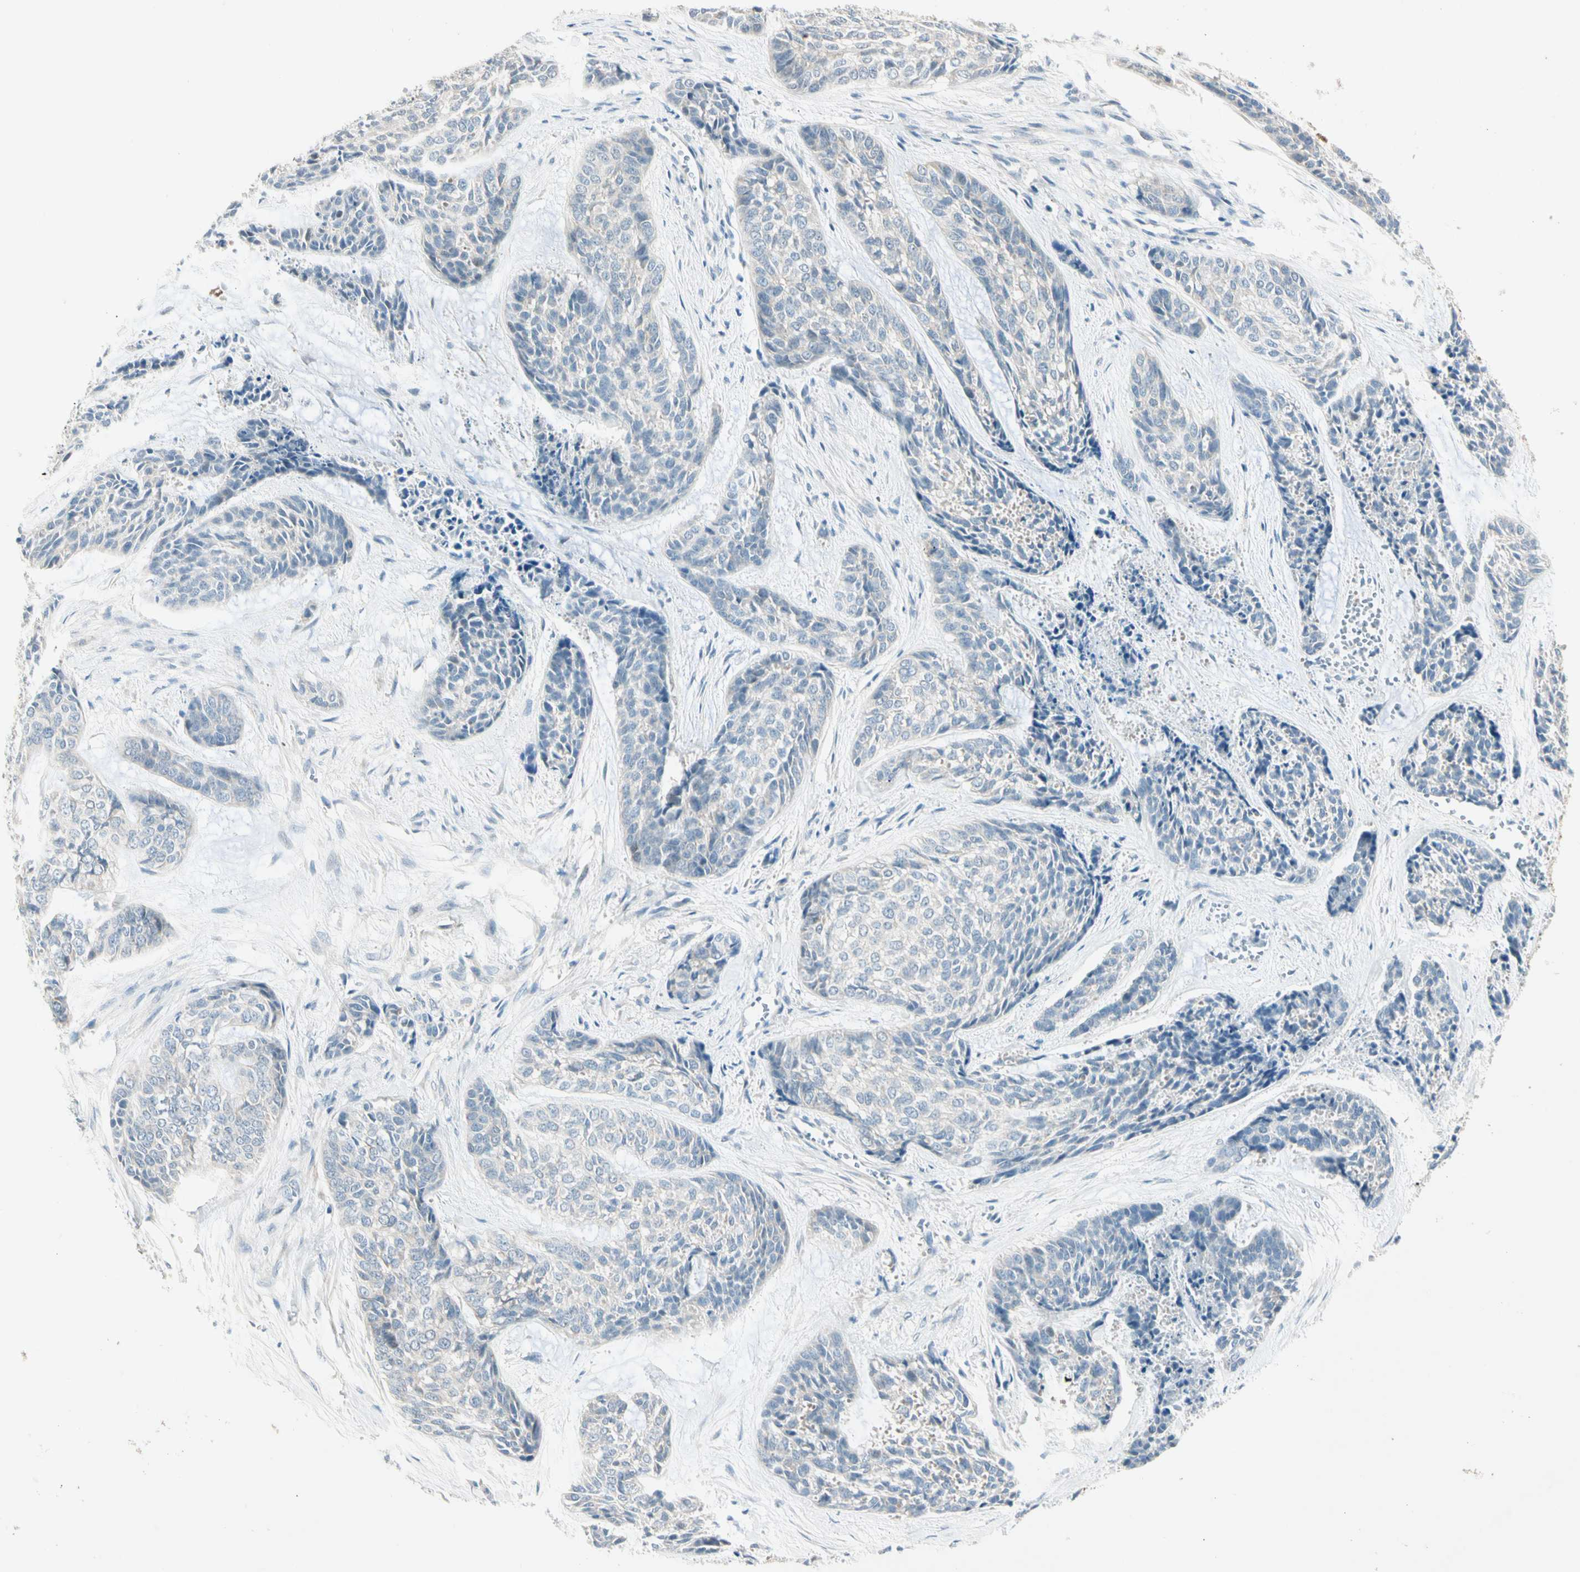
{"staining": {"intensity": "negative", "quantity": "none", "location": "none"}, "tissue": "skin cancer", "cell_type": "Tumor cells", "image_type": "cancer", "snomed": [{"axis": "morphology", "description": "Basal cell carcinoma"}, {"axis": "topography", "description": "Skin"}], "caption": "Tumor cells show no significant positivity in skin basal cell carcinoma.", "gene": "SERPIND1", "patient": {"sex": "female", "age": 64}}